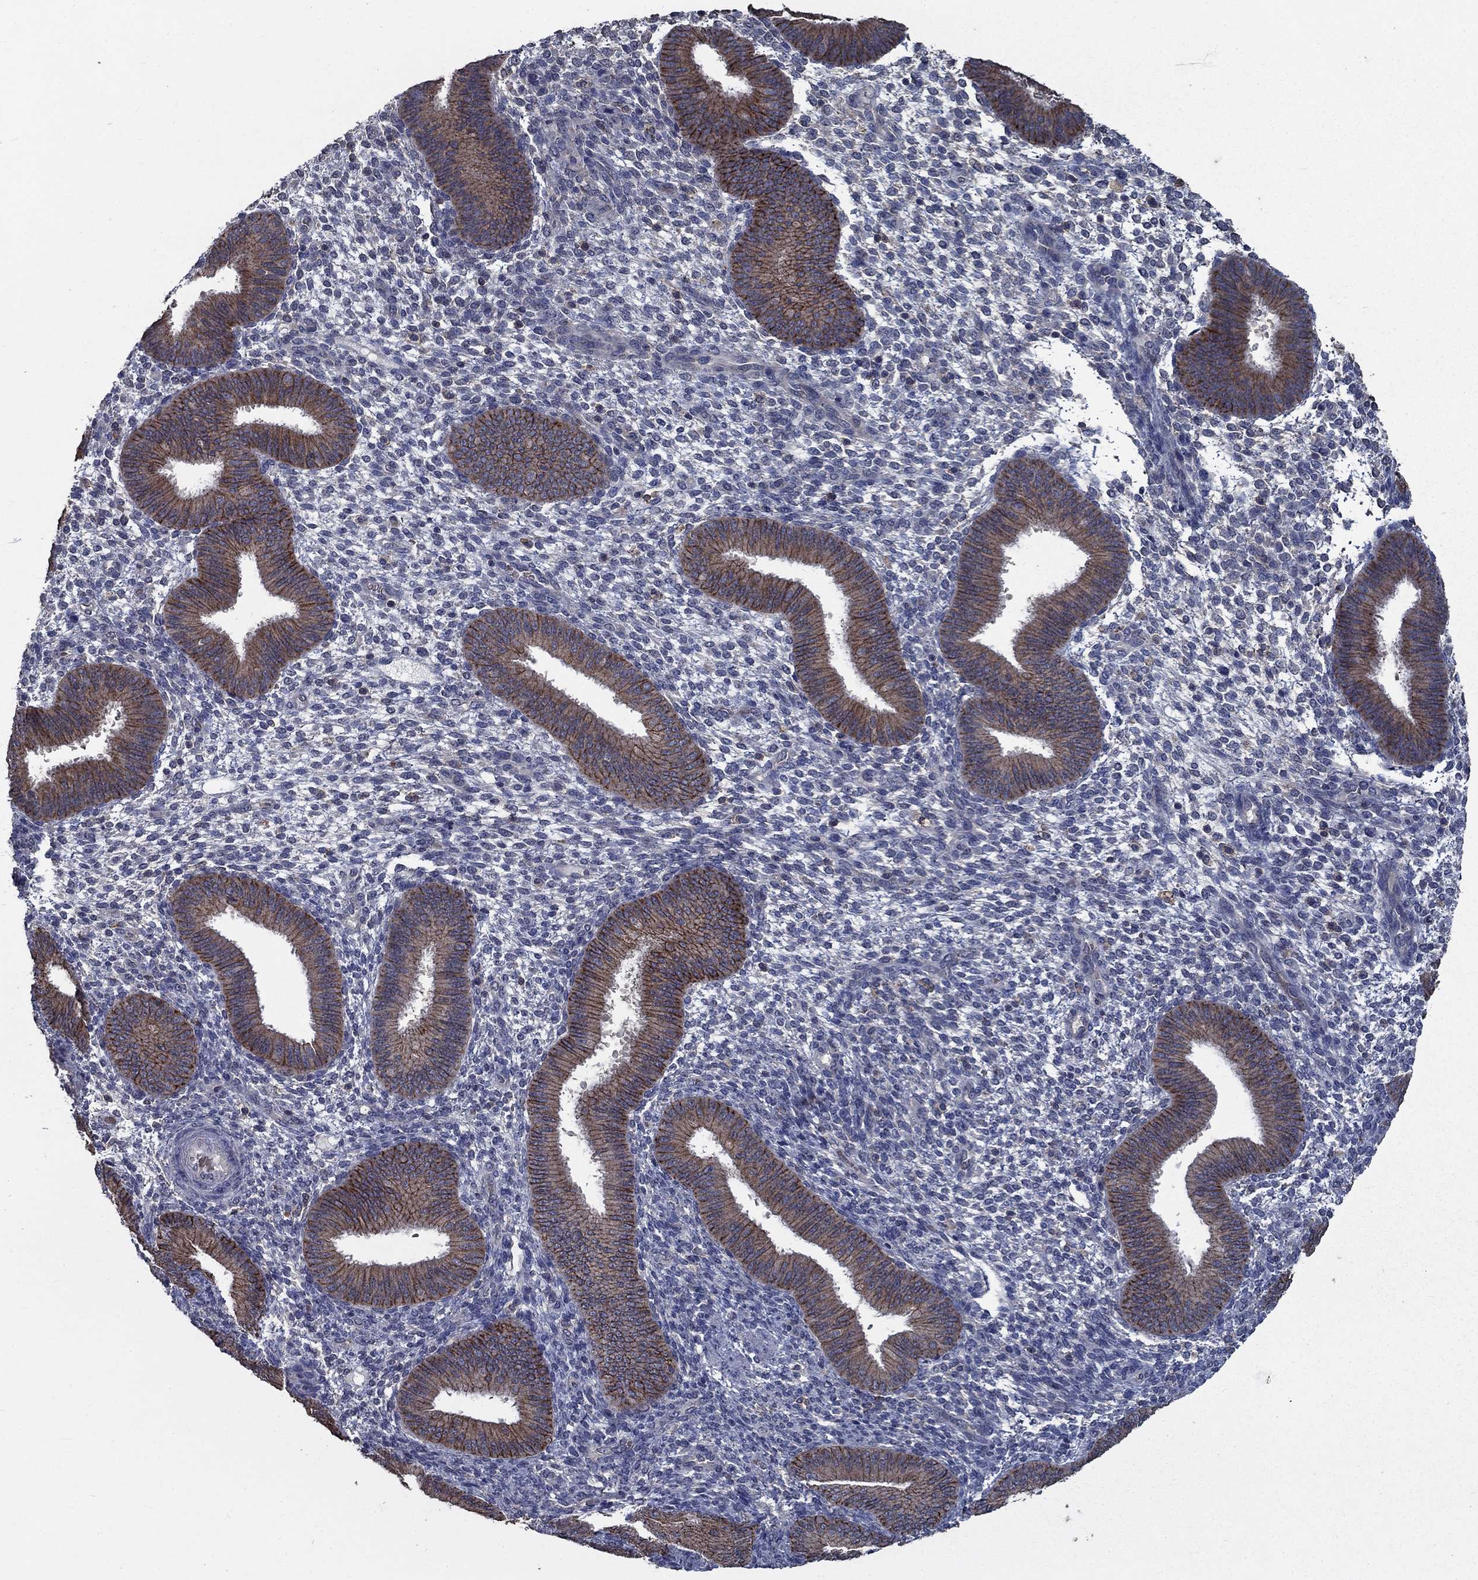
{"staining": {"intensity": "negative", "quantity": "none", "location": "none"}, "tissue": "endometrium", "cell_type": "Cells in endometrial stroma", "image_type": "normal", "snomed": [{"axis": "morphology", "description": "Normal tissue, NOS"}, {"axis": "topography", "description": "Endometrium"}], "caption": "Immunohistochemistry image of benign endometrium: endometrium stained with DAB (3,3'-diaminobenzidine) reveals no significant protein expression in cells in endometrial stroma. The staining is performed using DAB brown chromogen with nuclei counter-stained in using hematoxylin.", "gene": "SLC44A1", "patient": {"sex": "female", "age": 39}}